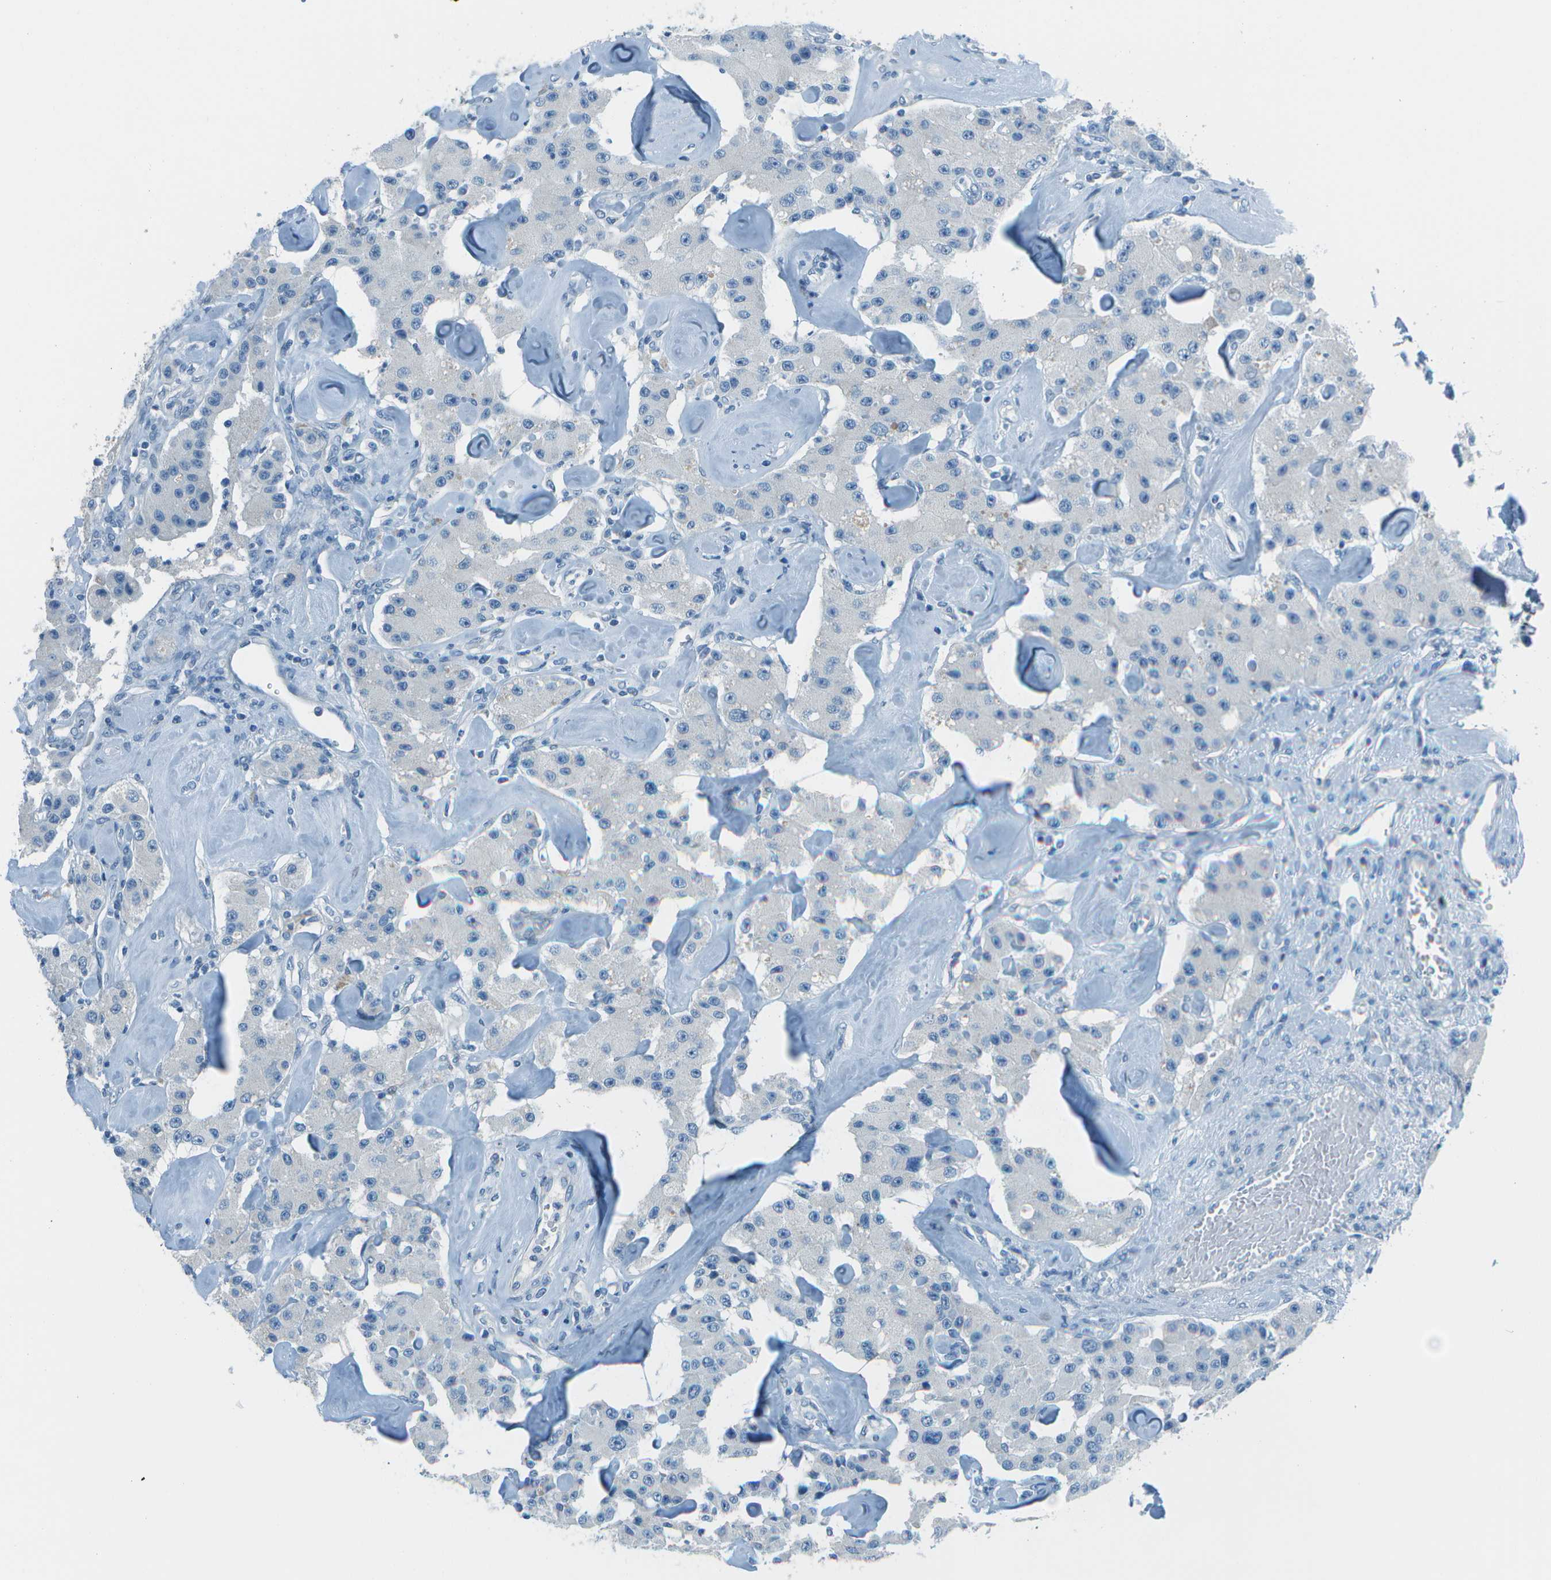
{"staining": {"intensity": "negative", "quantity": "none", "location": "none"}, "tissue": "carcinoid", "cell_type": "Tumor cells", "image_type": "cancer", "snomed": [{"axis": "morphology", "description": "Carcinoid, malignant, NOS"}, {"axis": "topography", "description": "Pancreas"}], "caption": "Human carcinoid (malignant) stained for a protein using immunohistochemistry demonstrates no expression in tumor cells.", "gene": "FGF1", "patient": {"sex": "male", "age": 41}}